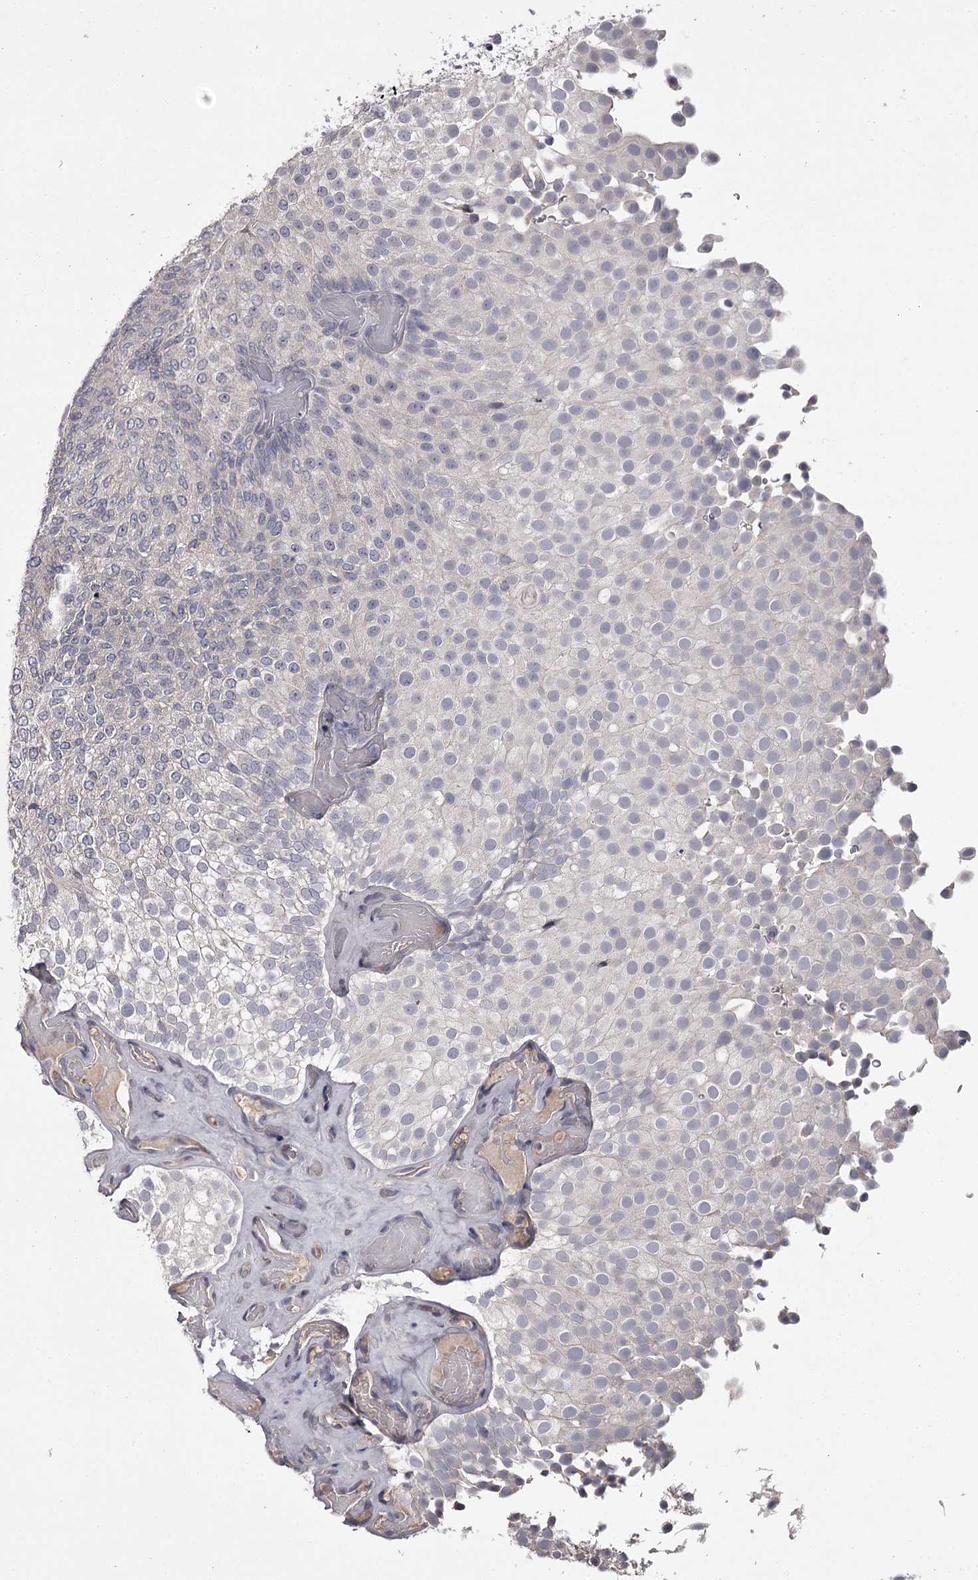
{"staining": {"intensity": "negative", "quantity": "none", "location": "none"}, "tissue": "urothelial cancer", "cell_type": "Tumor cells", "image_type": "cancer", "snomed": [{"axis": "morphology", "description": "Urothelial carcinoma, Low grade"}, {"axis": "topography", "description": "Urinary bladder"}], "caption": "This is an immunohistochemistry (IHC) photomicrograph of low-grade urothelial carcinoma. There is no expression in tumor cells.", "gene": "PRM2", "patient": {"sex": "male", "age": 78}}